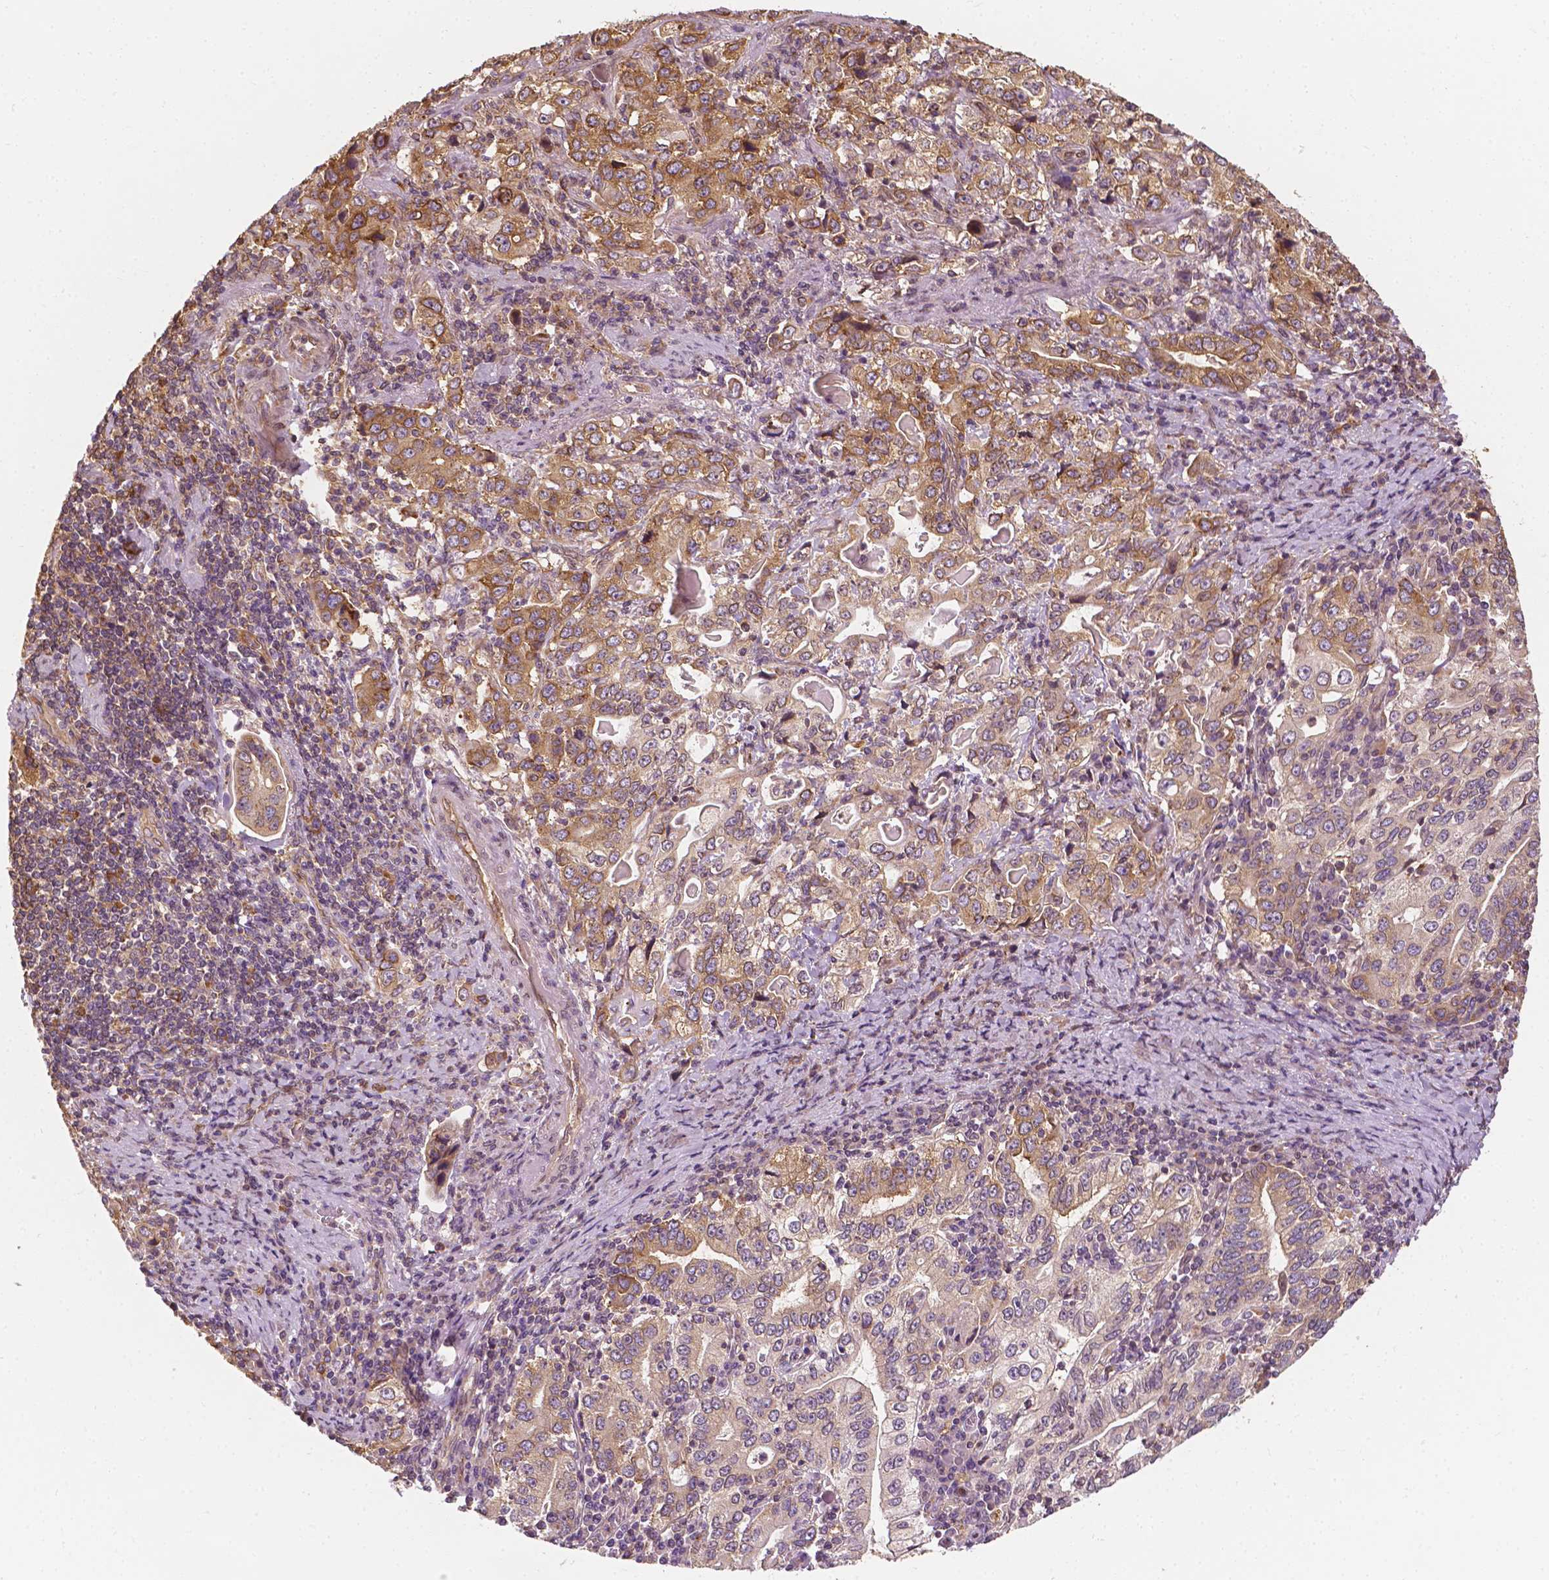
{"staining": {"intensity": "moderate", "quantity": ">75%", "location": "cytoplasmic/membranous"}, "tissue": "stomach cancer", "cell_type": "Tumor cells", "image_type": "cancer", "snomed": [{"axis": "morphology", "description": "Adenocarcinoma, NOS"}, {"axis": "topography", "description": "Stomach, lower"}], "caption": "Brown immunohistochemical staining in stomach adenocarcinoma displays moderate cytoplasmic/membranous expression in about >75% of tumor cells.", "gene": "G3BP1", "patient": {"sex": "female", "age": 72}}